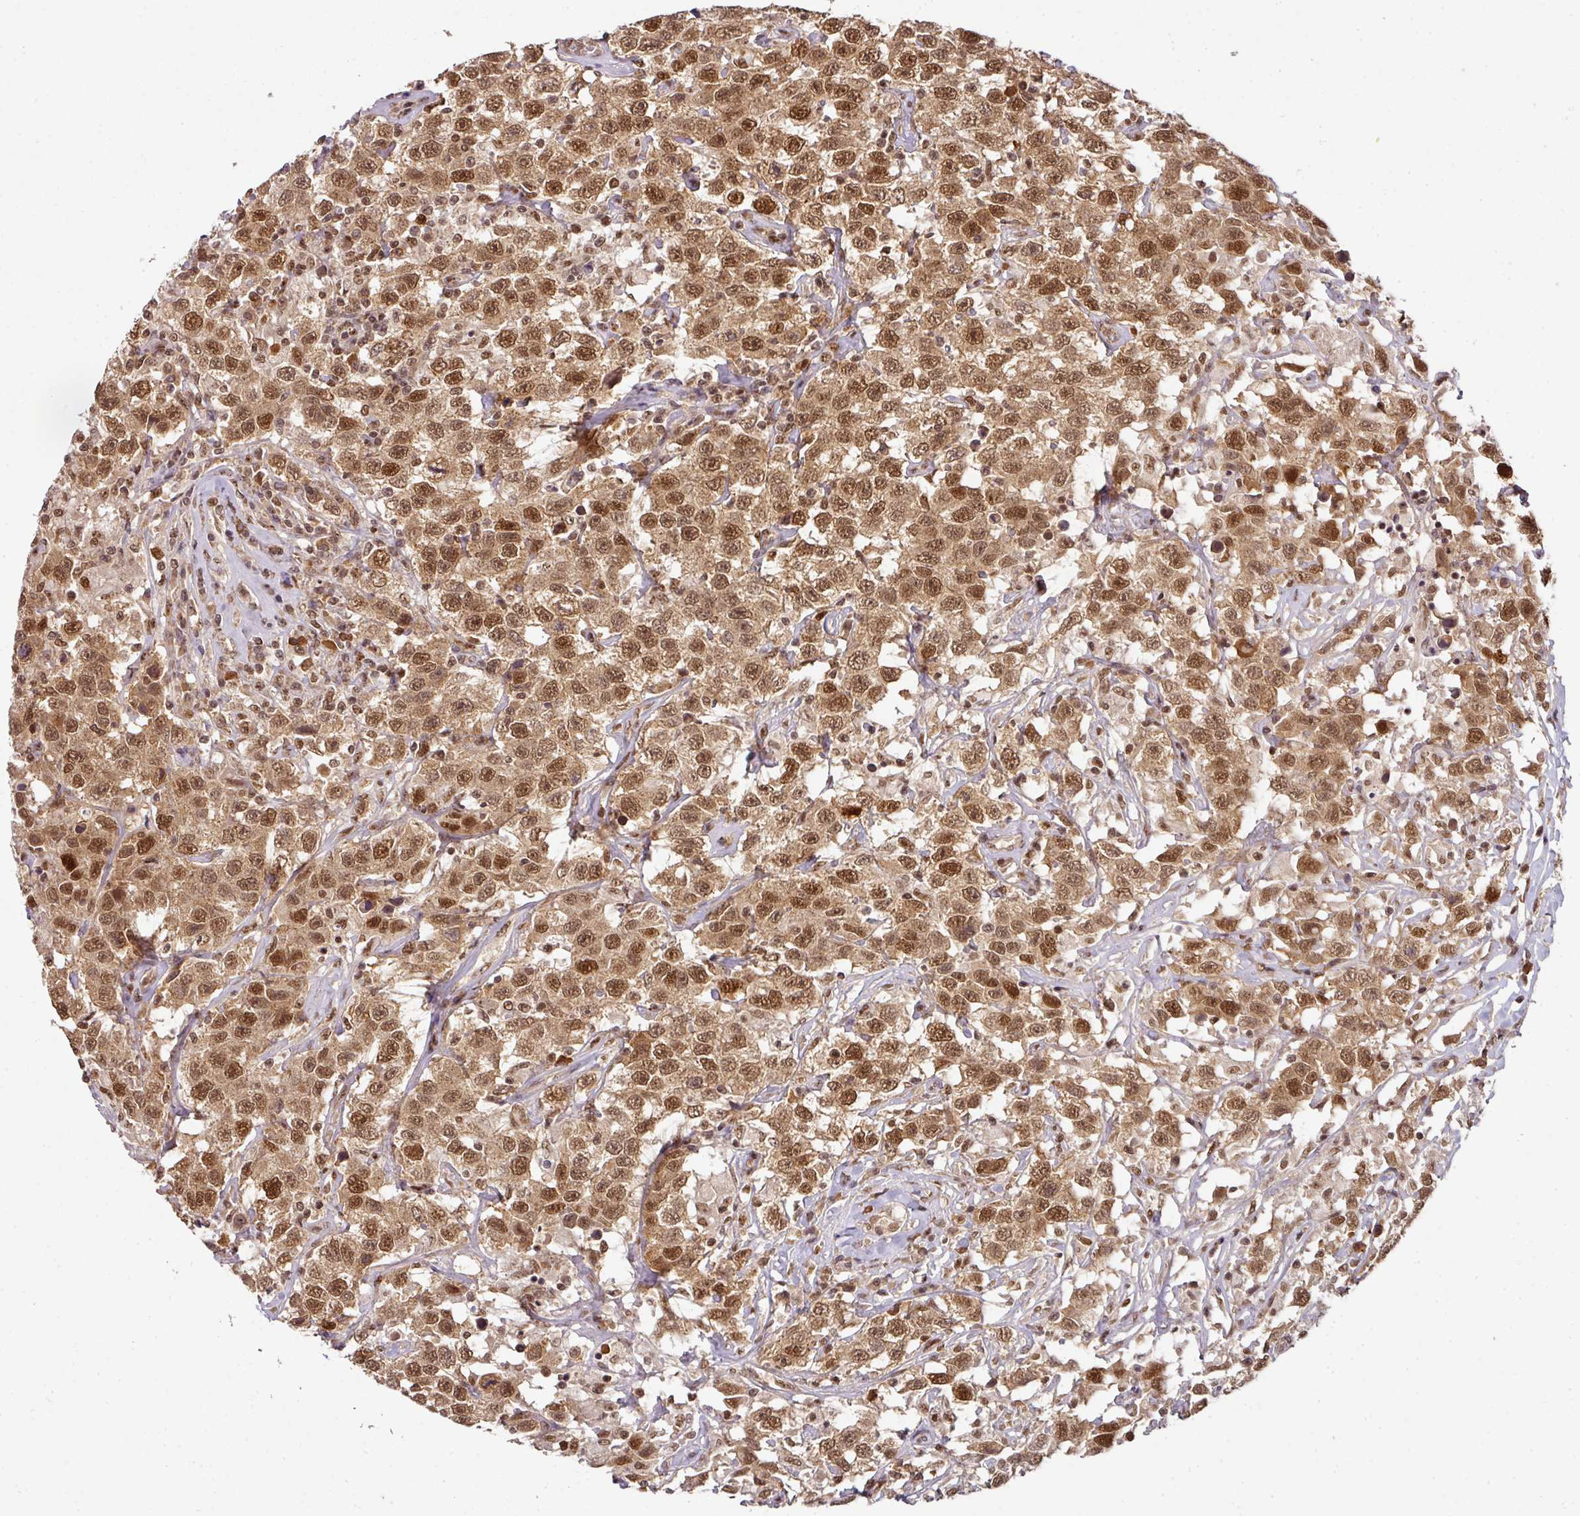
{"staining": {"intensity": "moderate", "quantity": ">75%", "location": "cytoplasmic/membranous,nuclear"}, "tissue": "testis cancer", "cell_type": "Tumor cells", "image_type": "cancer", "snomed": [{"axis": "morphology", "description": "Seminoma, NOS"}, {"axis": "topography", "description": "Testis"}], "caption": "Brown immunohistochemical staining in human seminoma (testis) displays moderate cytoplasmic/membranous and nuclear staining in approximately >75% of tumor cells.", "gene": "RANBP9", "patient": {"sex": "male", "age": 41}}